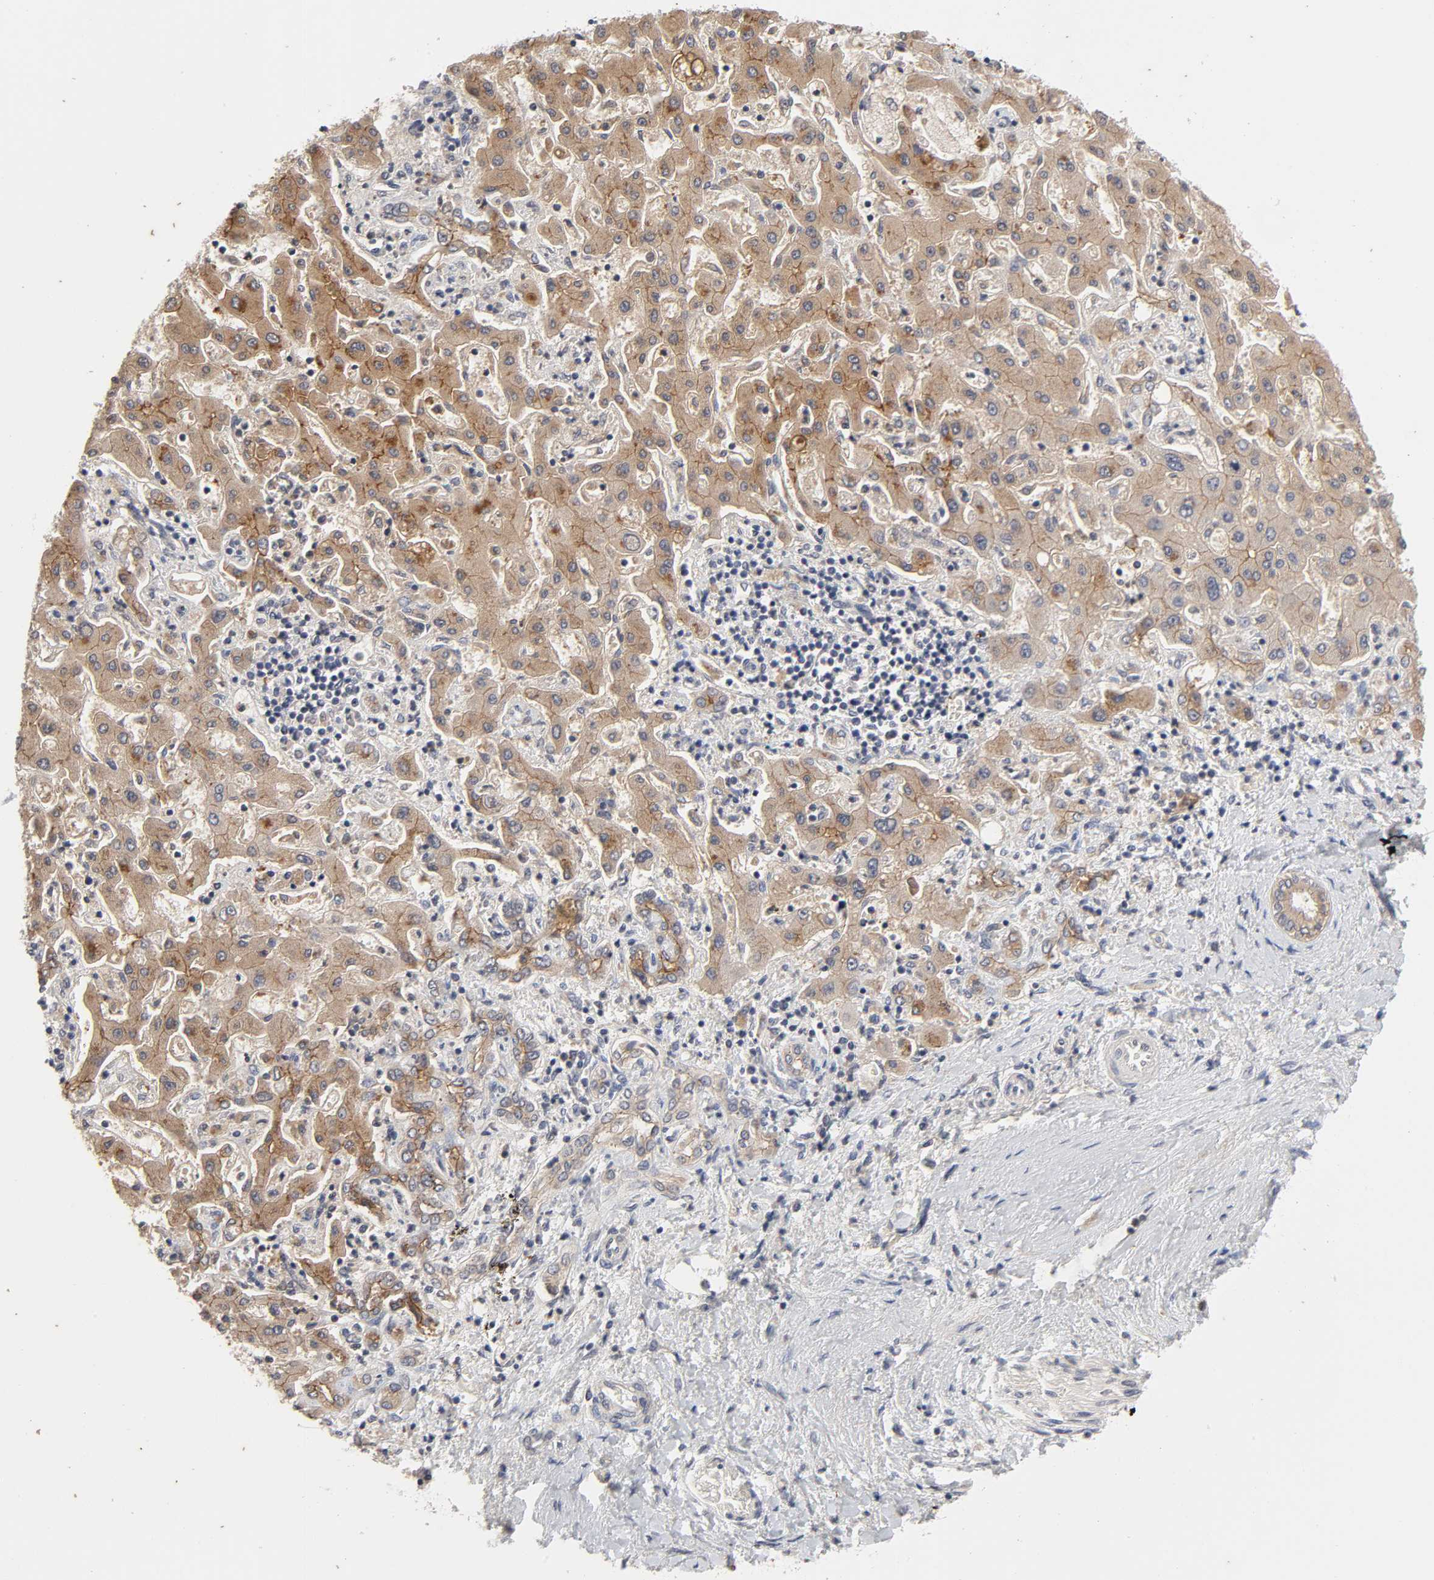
{"staining": {"intensity": "moderate", "quantity": ">75%", "location": "cytoplasmic/membranous"}, "tissue": "liver cancer", "cell_type": "Tumor cells", "image_type": "cancer", "snomed": [{"axis": "morphology", "description": "Cholangiocarcinoma"}, {"axis": "topography", "description": "Liver"}], "caption": "About >75% of tumor cells in human liver cancer (cholangiocarcinoma) exhibit moderate cytoplasmic/membranous protein positivity as visualized by brown immunohistochemical staining.", "gene": "CXADR", "patient": {"sex": "male", "age": 50}}